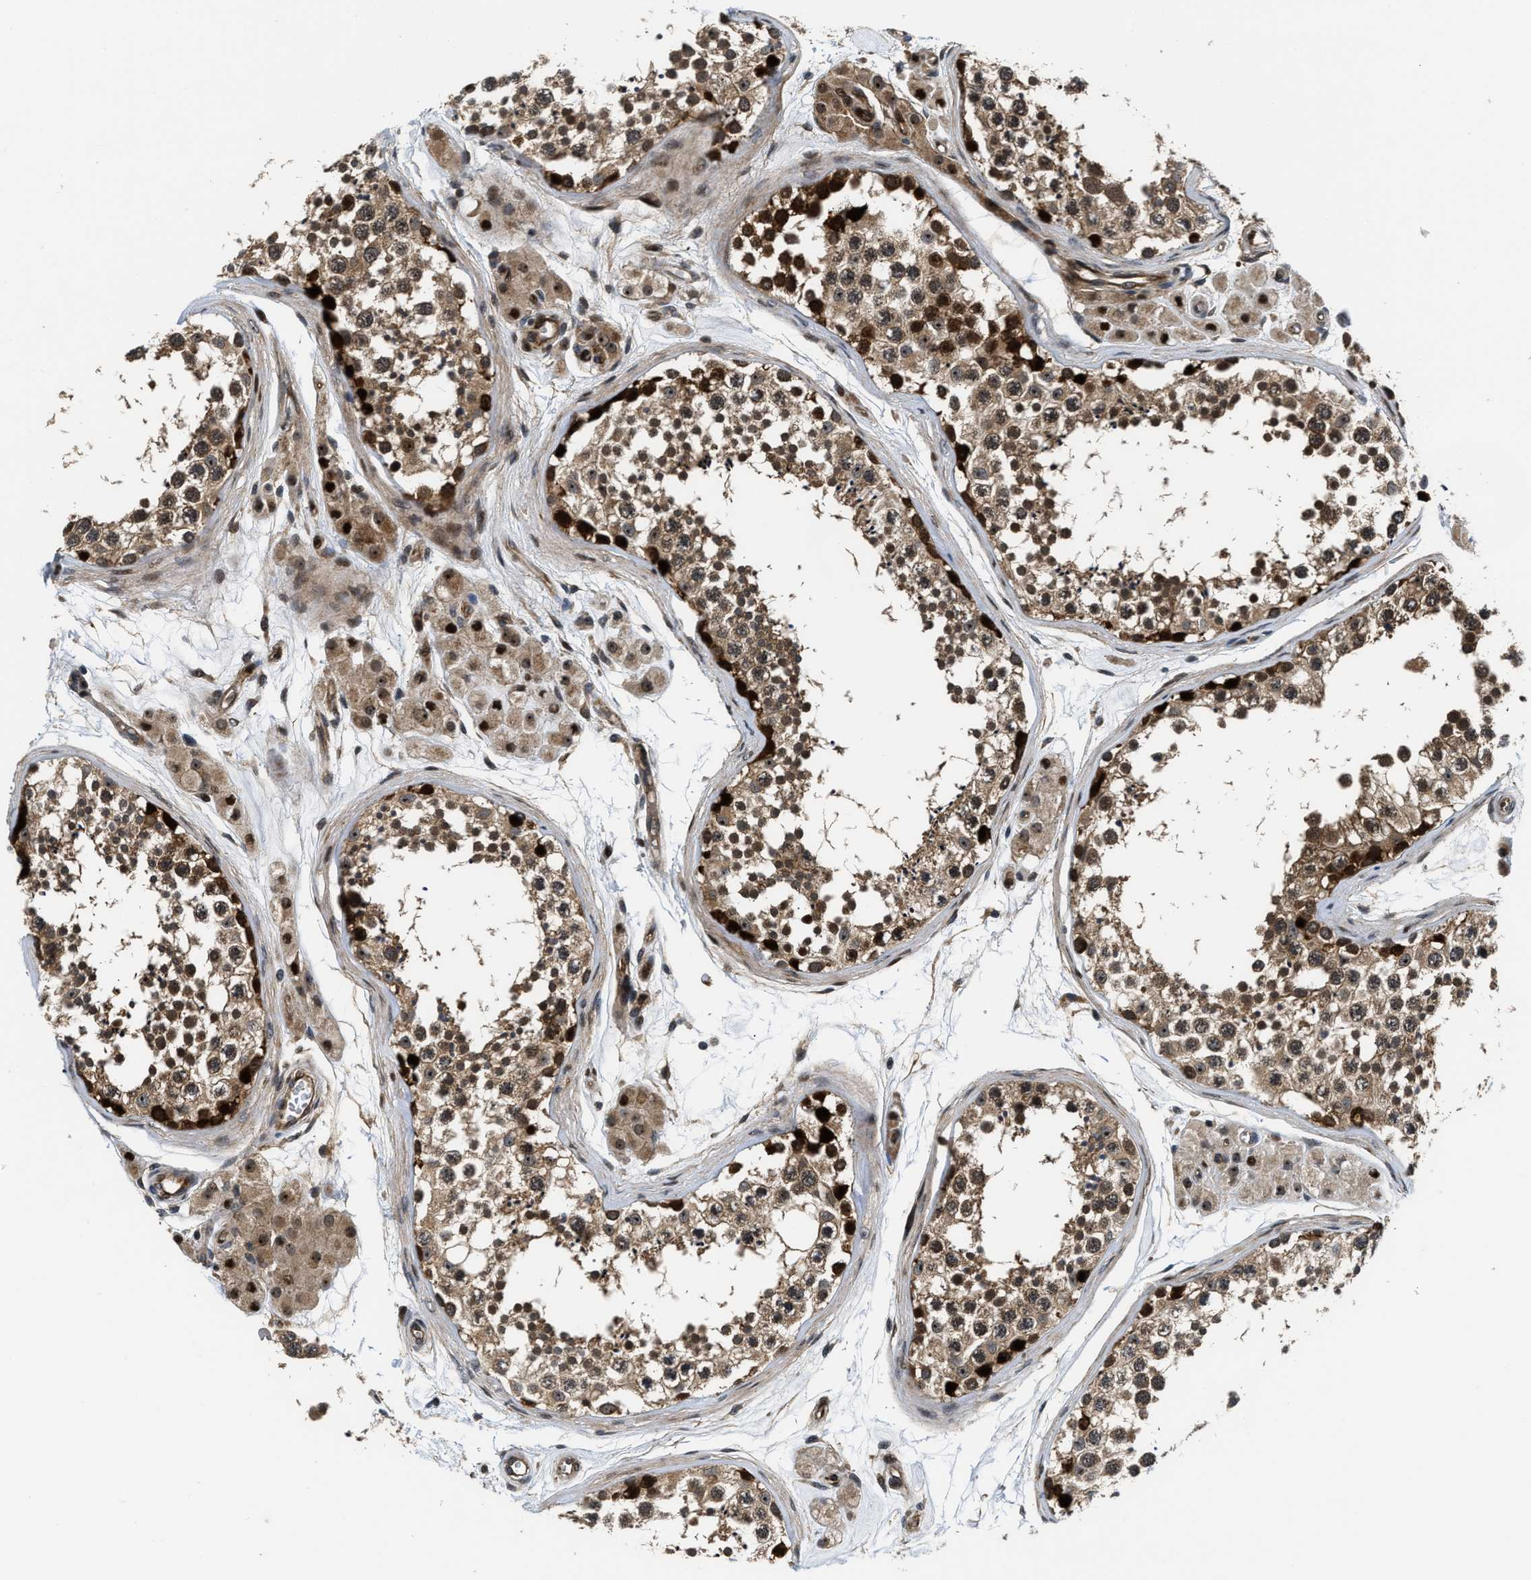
{"staining": {"intensity": "strong", "quantity": ">75%", "location": "cytoplasmic/membranous,nuclear"}, "tissue": "testis", "cell_type": "Cells in seminiferous ducts", "image_type": "normal", "snomed": [{"axis": "morphology", "description": "Normal tissue, NOS"}, {"axis": "topography", "description": "Testis"}], "caption": "A photomicrograph showing strong cytoplasmic/membranous,nuclear expression in about >75% of cells in seminiferous ducts in normal testis, as visualized by brown immunohistochemical staining.", "gene": "ALDH3A2", "patient": {"sex": "male", "age": 56}}